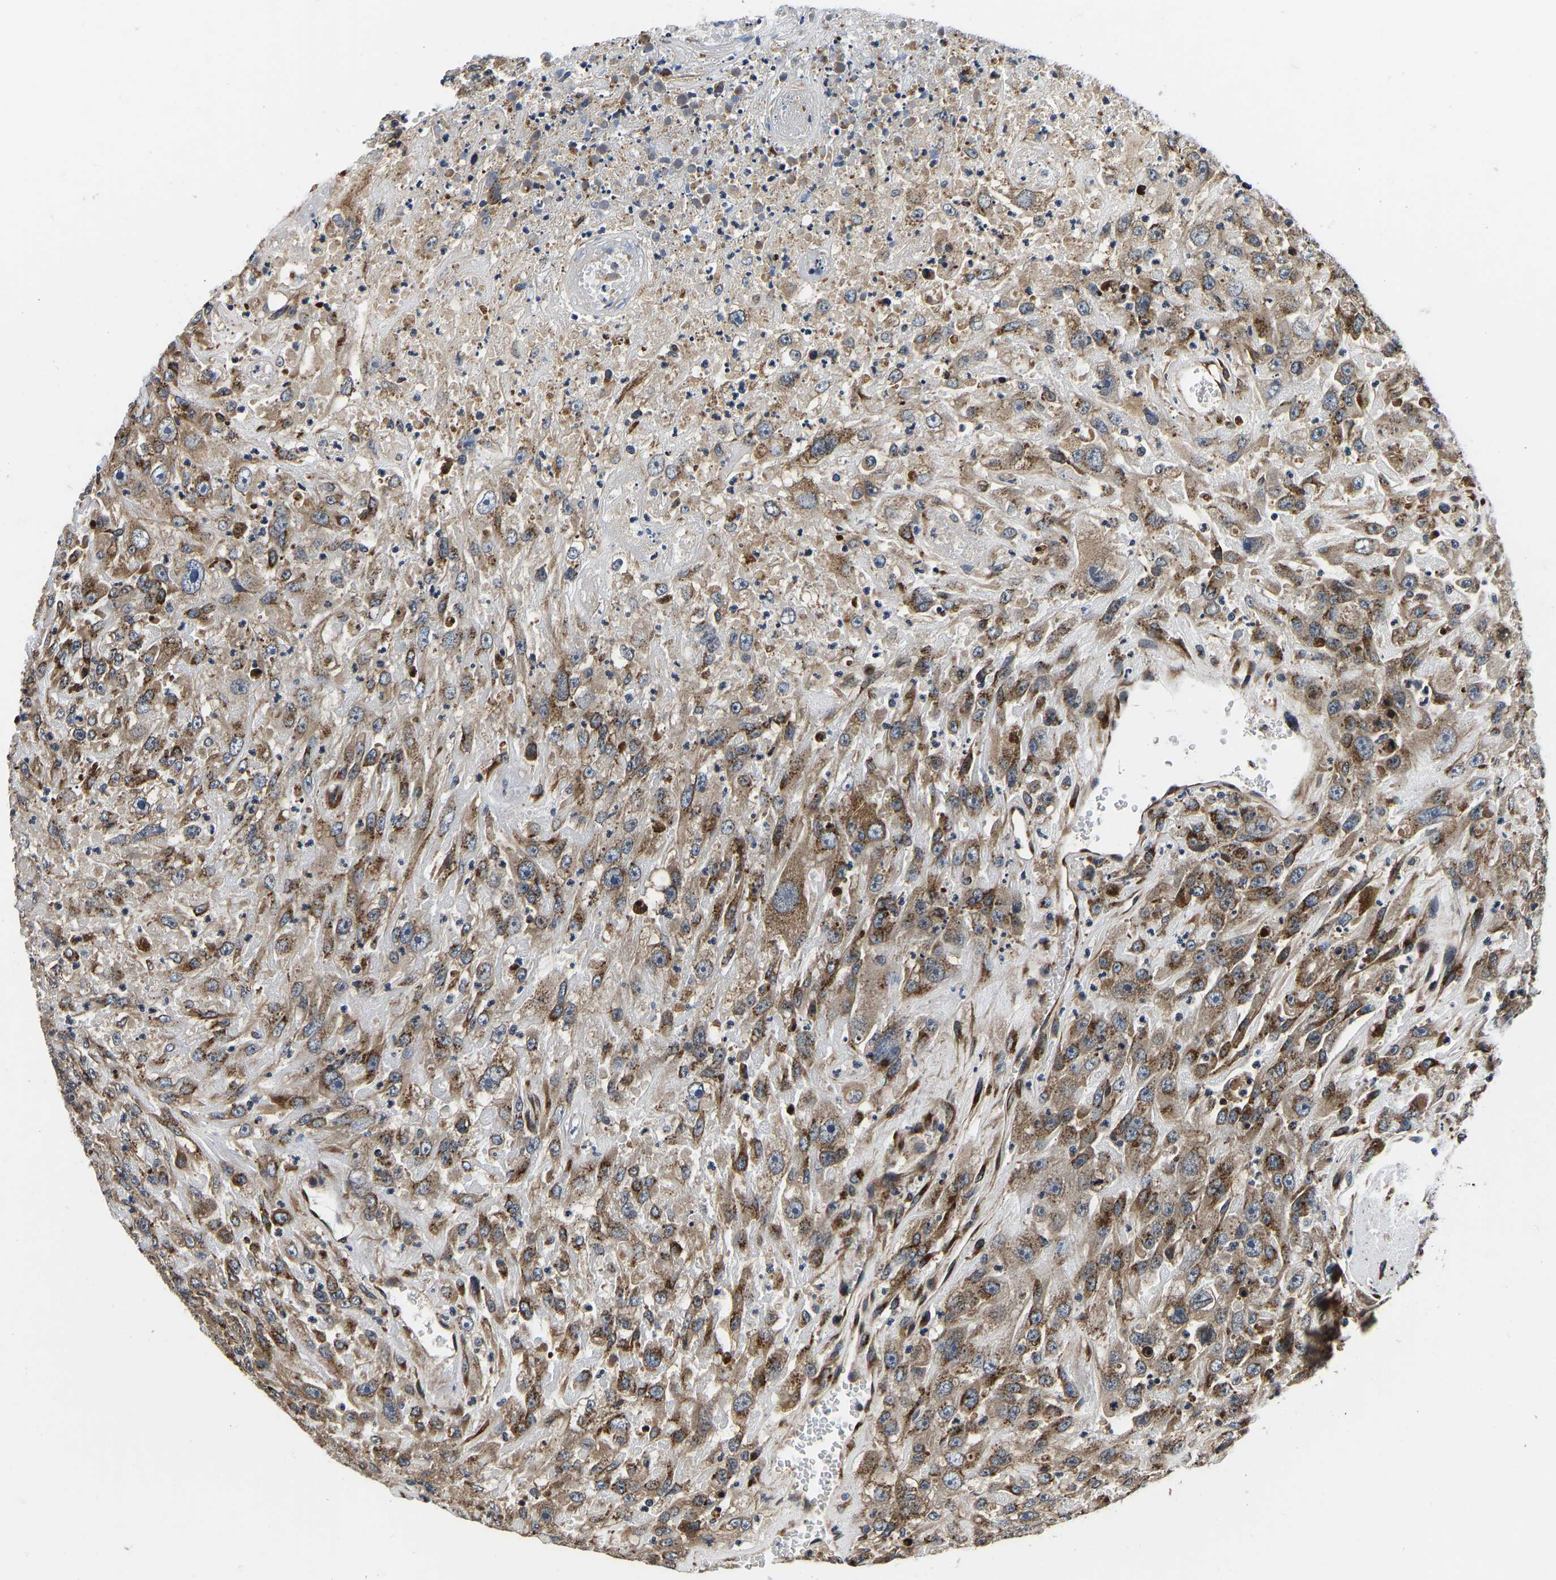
{"staining": {"intensity": "moderate", "quantity": ">75%", "location": "cytoplasmic/membranous"}, "tissue": "urothelial cancer", "cell_type": "Tumor cells", "image_type": "cancer", "snomed": [{"axis": "morphology", "description": "Urothelial carcinoma, High grade"}, {"axis": "topography", "description": "Urinary bladder"}], "caption": "A brown stain labels moderate cytoplasmic/membranous staining of a protein in human urothelial carcinoma (high-grade) tumor cells.", "gene": "RABAC1", "patient": {"sex": "male", "age": 46}}